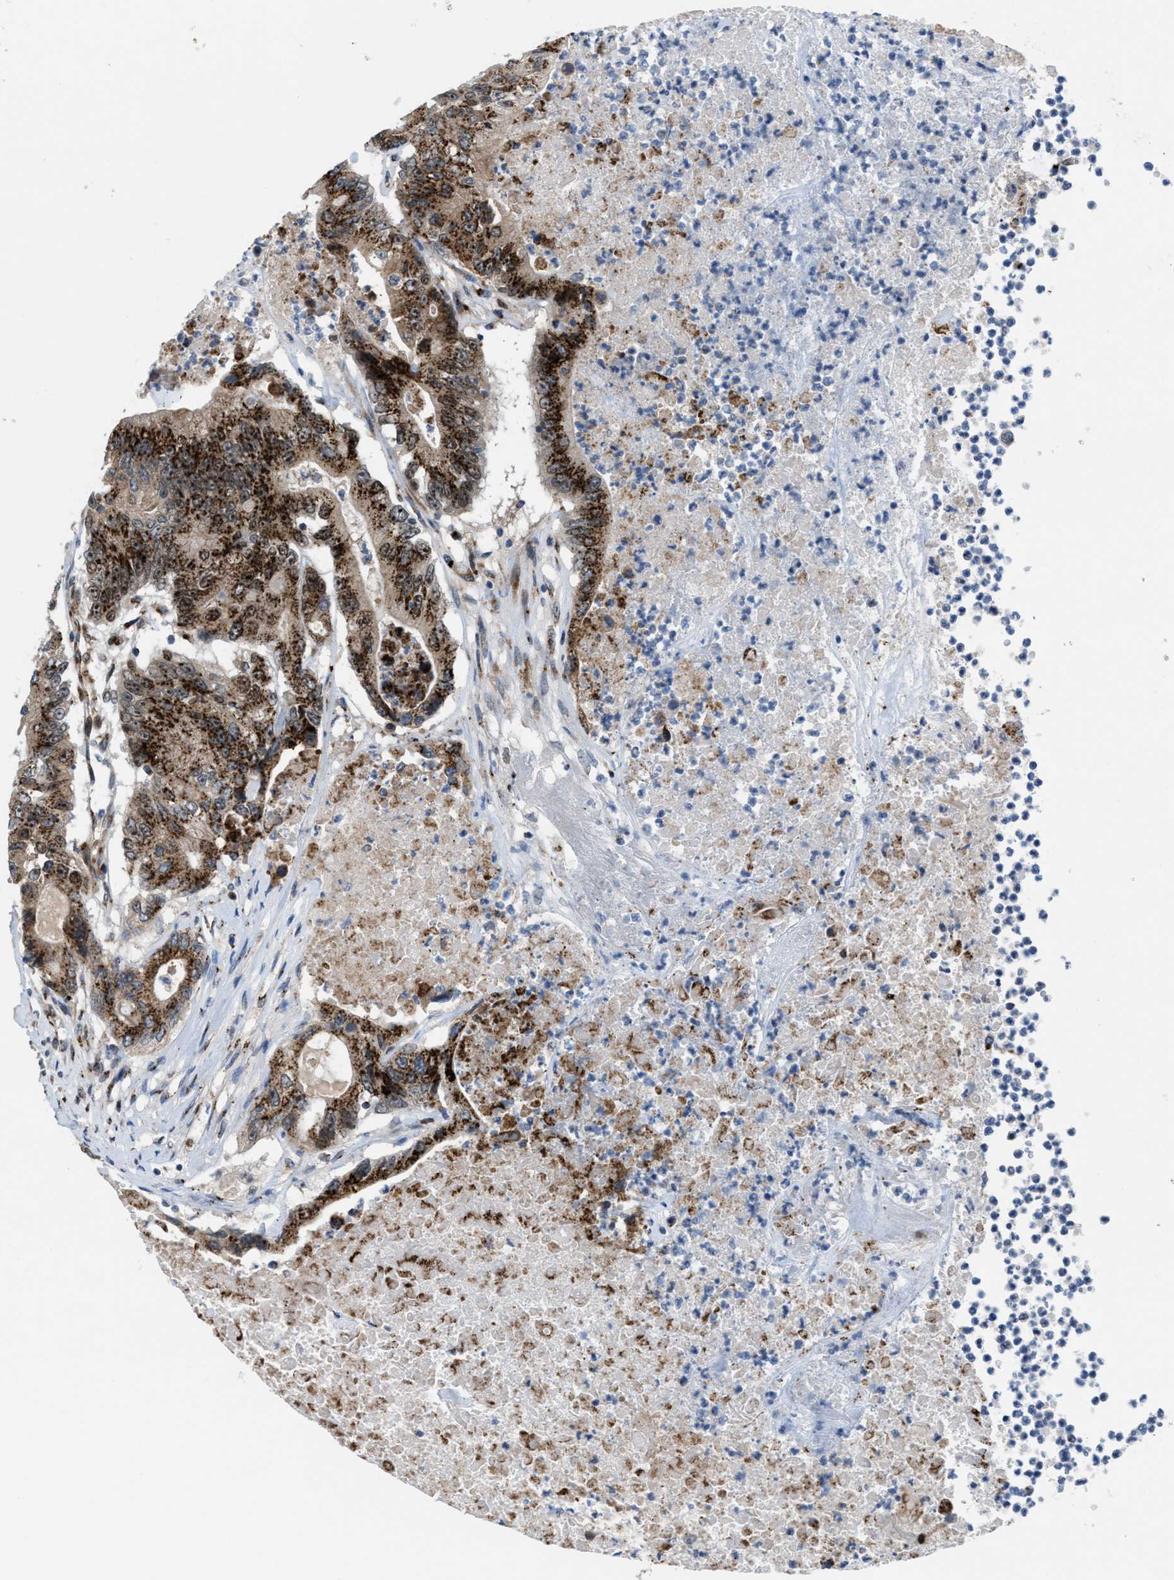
{"staining": {"intensity": "strong", "quantity": ">75%", "location": "cytoplasmic/membranous"}, "tissue": "colorectal cancer", "cell_type": "Tumor cells", "image_type": "cancer", "snomed": [{"axis": "morphology", "description": "Adenocarcinoma, NOS"}, {"axis": "topography", "description": "Colon"}], "caption": "Immunohistochemistry image of human colorectal adenocarcinoma stained for a protein (brown), which demonstrates high levels of strong cytoplasmic/membranous staining in approximately >75% of tumor cells.", "gene": "SLC38A10", "patient": {"sex": "female", "age": 77}}